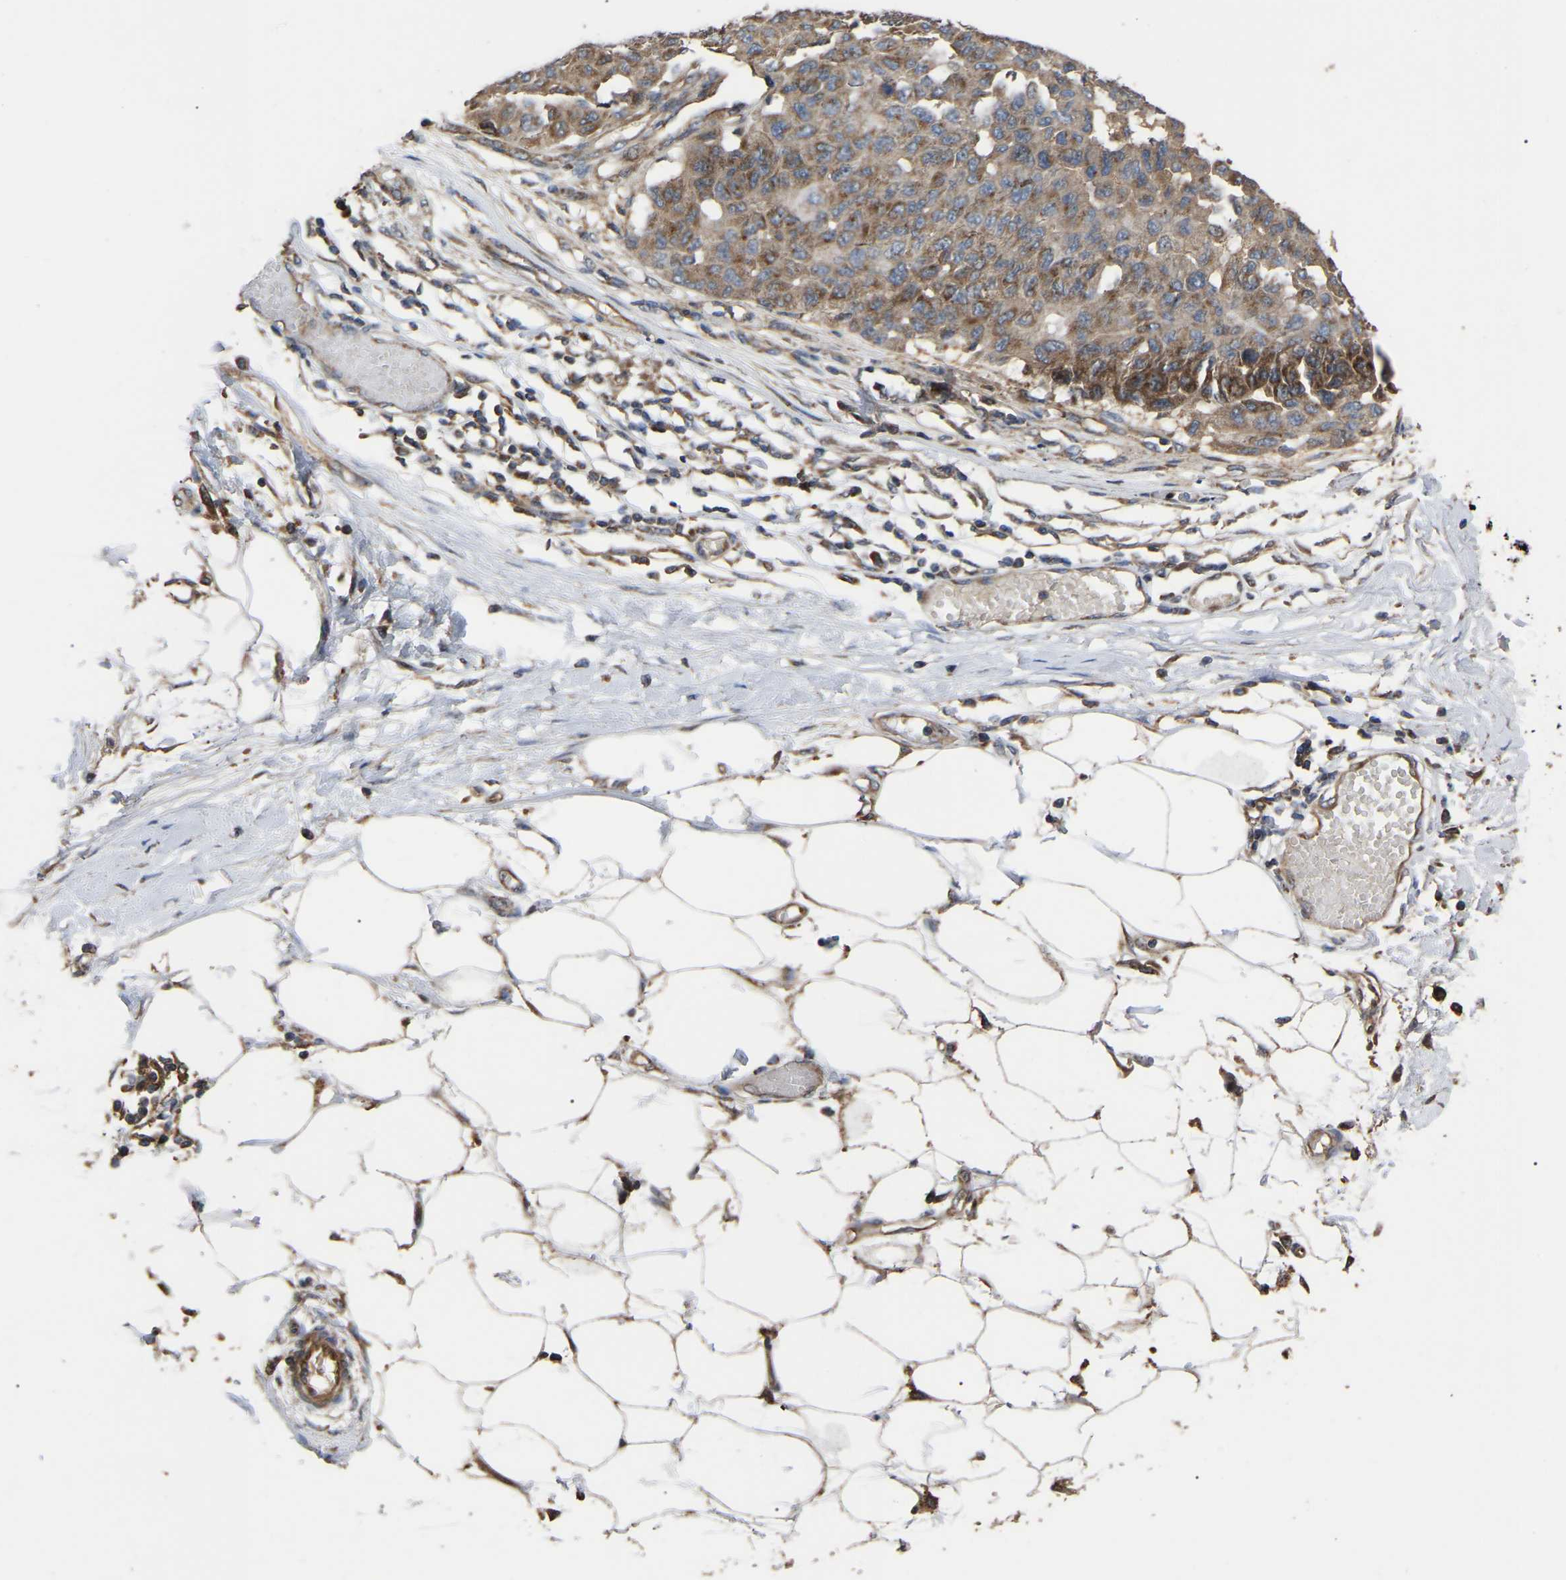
{"staining": {"intensity": "moderate", "quantity": "25%-75%", "location": "cytoplasmic/membranous"}, "tissue": "melanoma", "cell_type": "Tumor cells", "image_type": "cancer", "snomed": [{"axis": "morphology", "description": "Normal tissue, NOS"}, {"axis": "morphology", "description": "Malignant melanoma, NOS"}, {"axis": "topography", "description": "Skin"}], "caption": "Tumor cells reveal medium levels of moderate cytoplasmic/membranous expression in approximately 25%-75% of cells in melanoma.", "gene": "GCC1", "patient": {"sex": "male", "age": 62}}